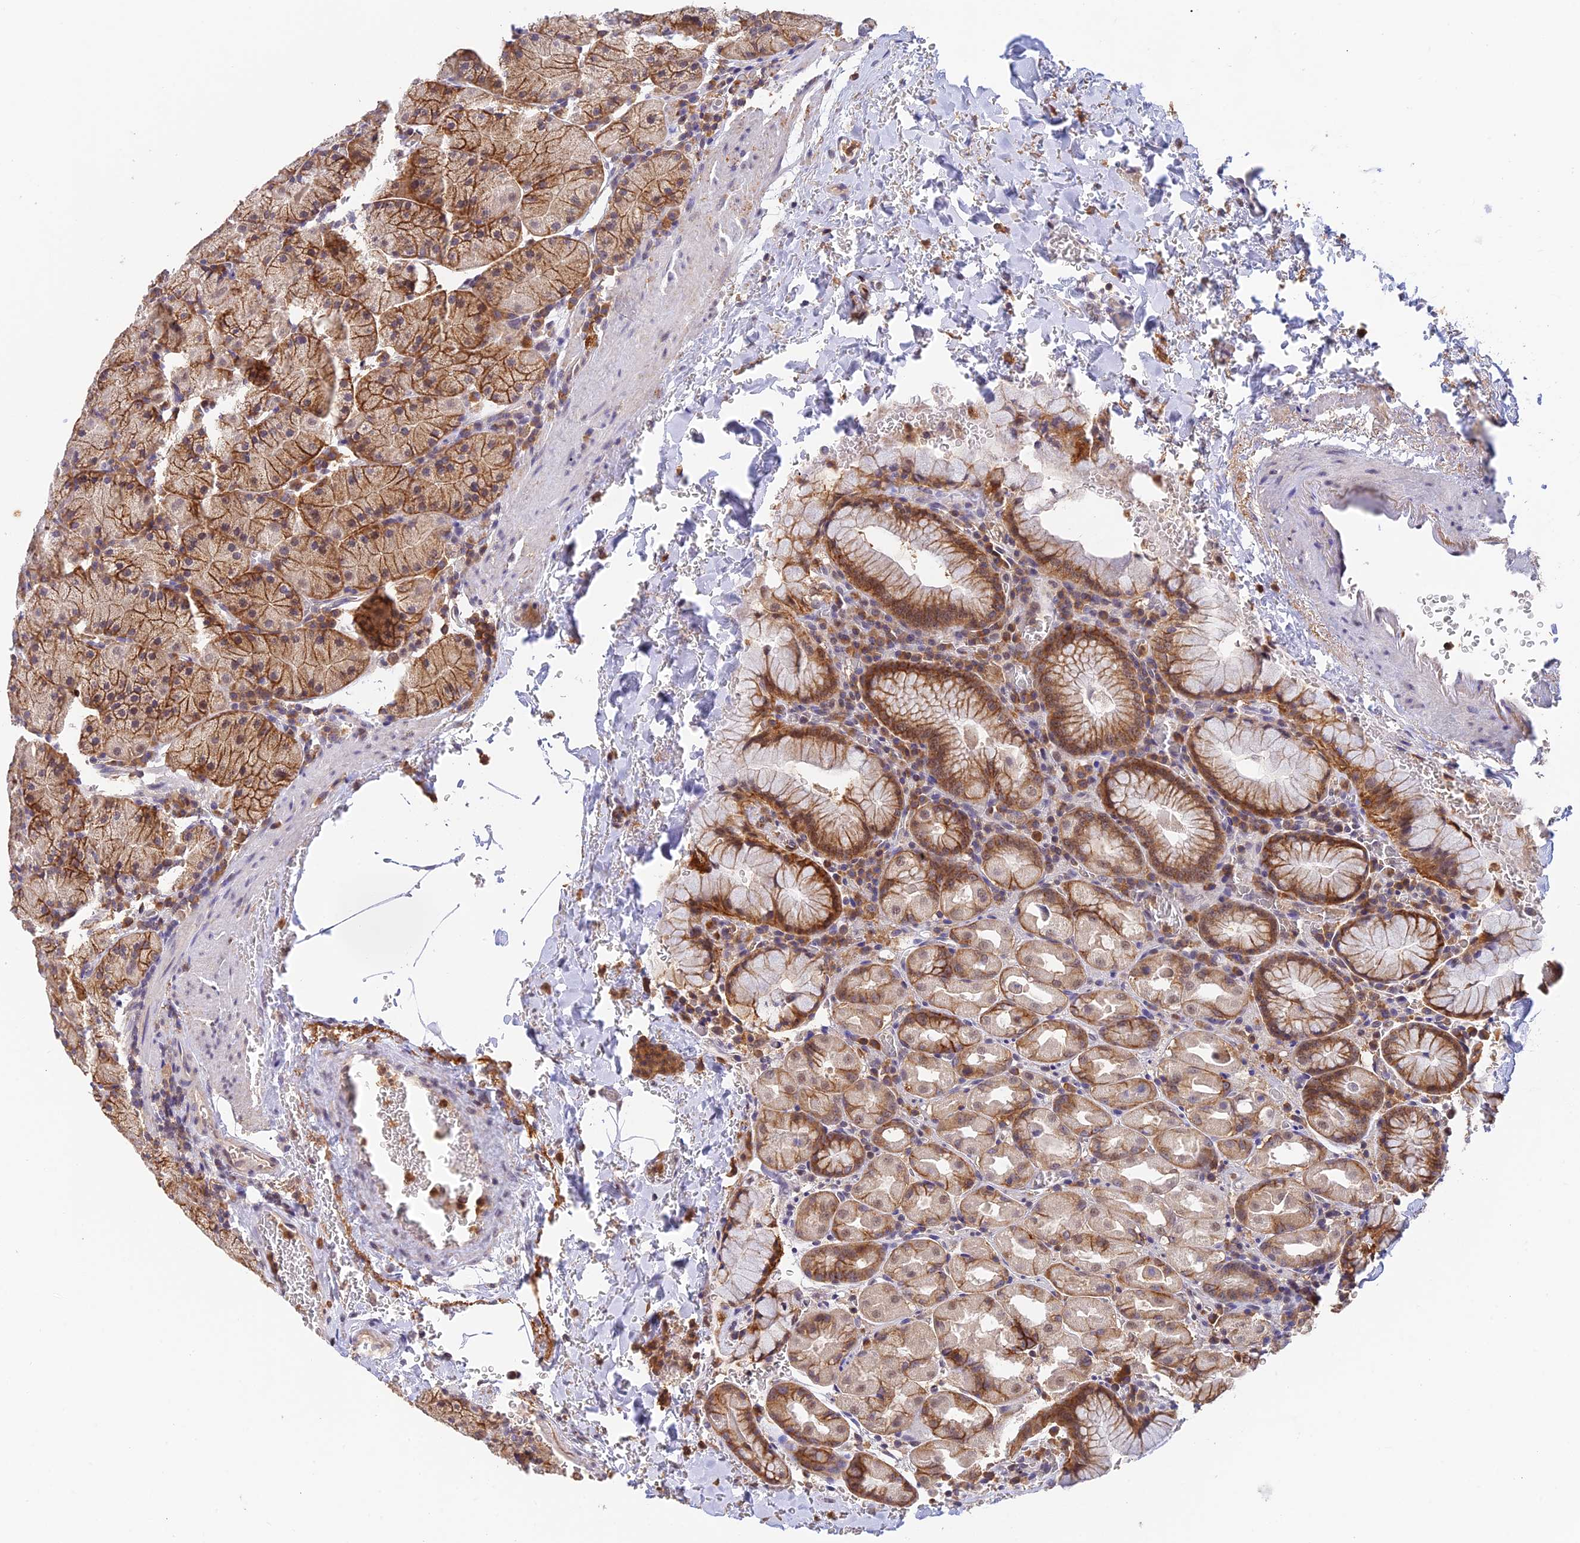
{"staining": {"intensity": "strong", "quantity": "25%-75%", "location": "cytoplasmic/membranous"}, "tissue": "stomach", "cell_type": "Glandular cells", "image_type": "normal", "snomed": [{"axis": "morphology", "description": "Normal tissue, NOS"}, {"axis": "topography", "description": "Stomach, upper"}, {"axis": "topography", "description": "Stomach, lower"}], "caption": "Strong cytoplasmic/membranous positivity for a protein is seen in approximately 25%-75% of glandular cells of unremarkable stomach using immunohistochemistry (IHC).", "gene": "PEX16", "patient": {"sex": "male", "age": 80}}